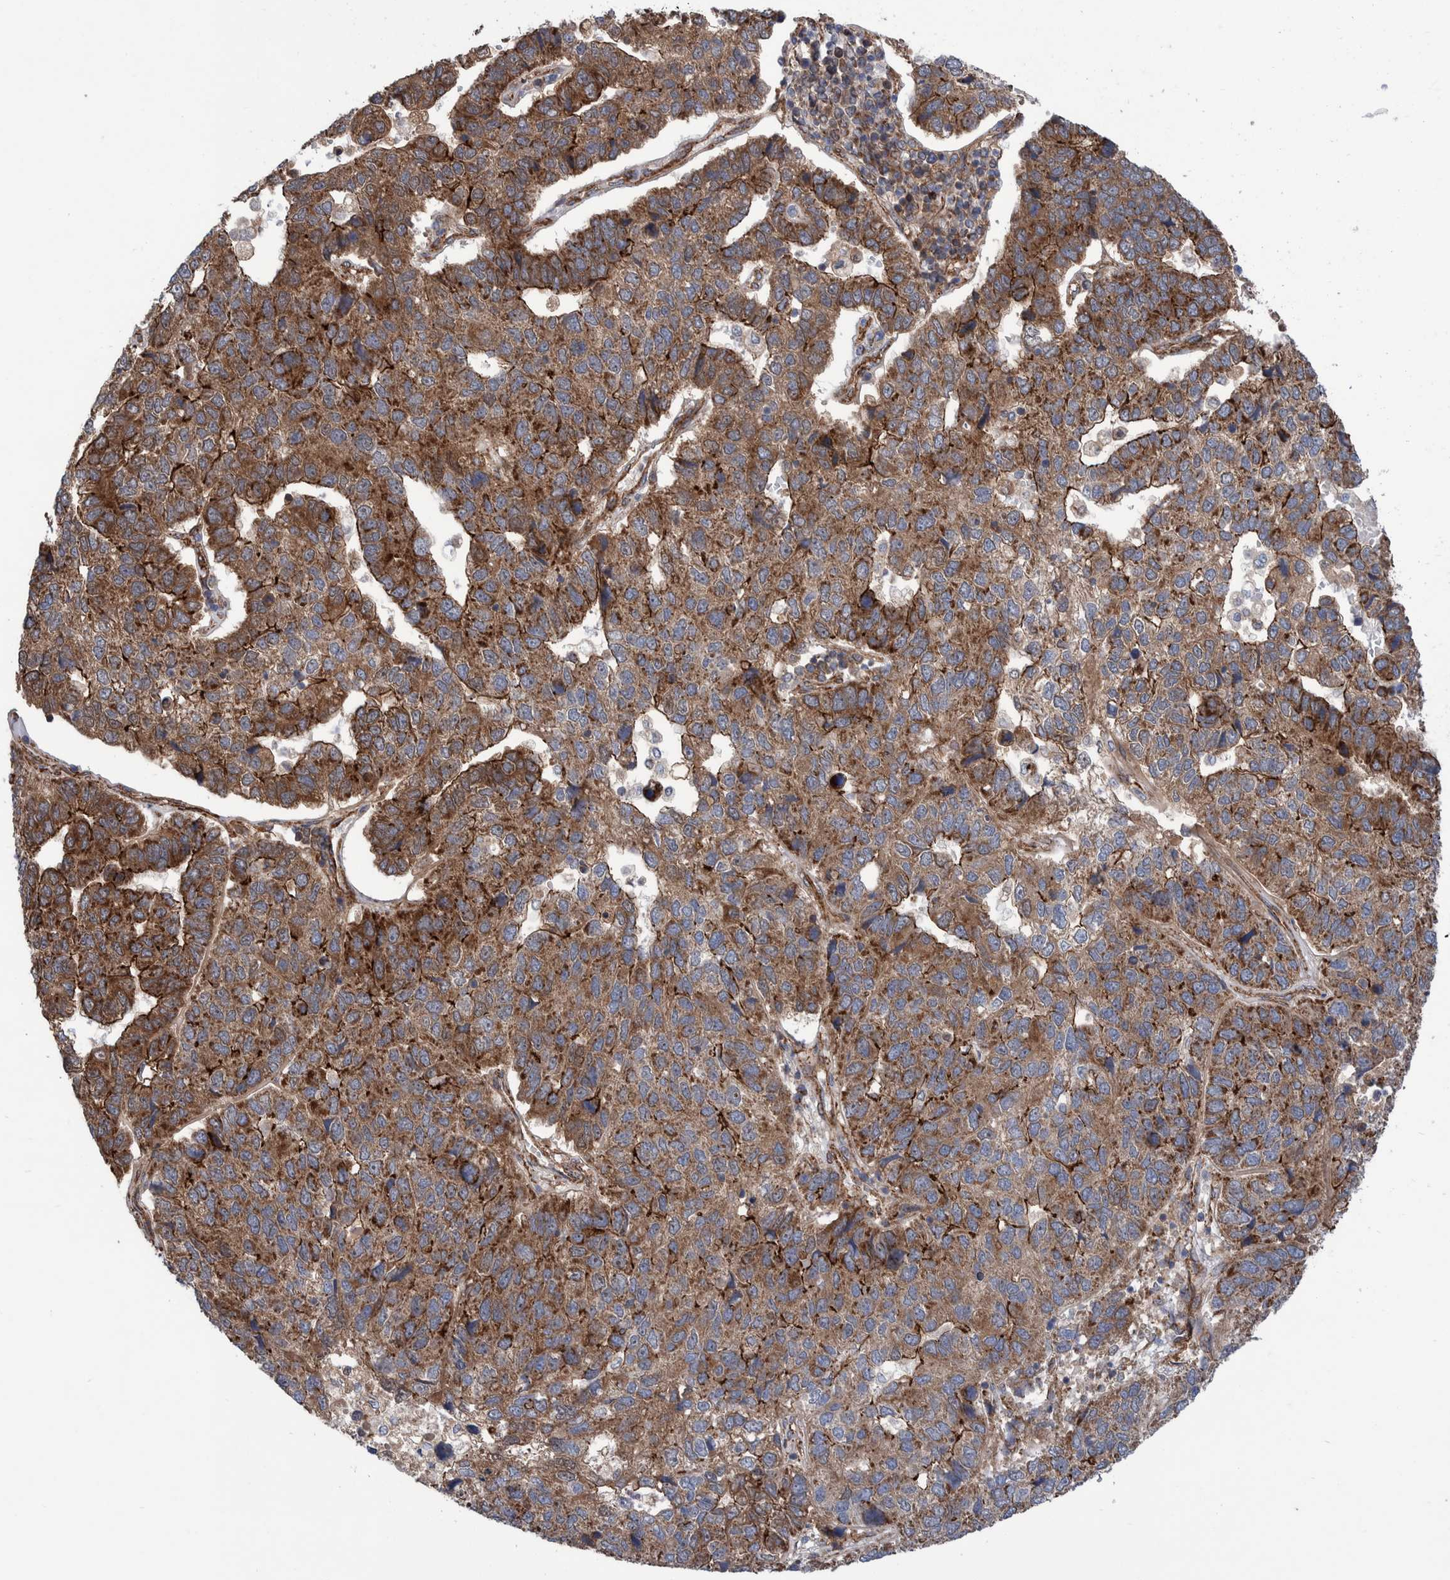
{"staining": {"intensity": "moderate", "quantity": ">75%", "location": "cytoplasmic/membranous"}, "tissue": "pancreatic cancer", "cell_type": "Tumor cells", "image_type": "cancer", "snomed": [{"axis": "morphology", "description": "Adenocarcinoma, NOS"}, {"axis": "topography", "description": "Pancreas"}], "caption": "Immunohistochemical staining of human pancreatic cancer demonstrates medium levels of moderate cytoplasmic/membranous staining in about >75% of tumor cells. The protein is stained brown, and the nuclei are stained in blue (DAB (3,3'-diaminobenzidine) IHC with brightfield microscopy, high magnification).", "gene": "SLC25A10", "patient": {"sex": "female", "age": 61}}